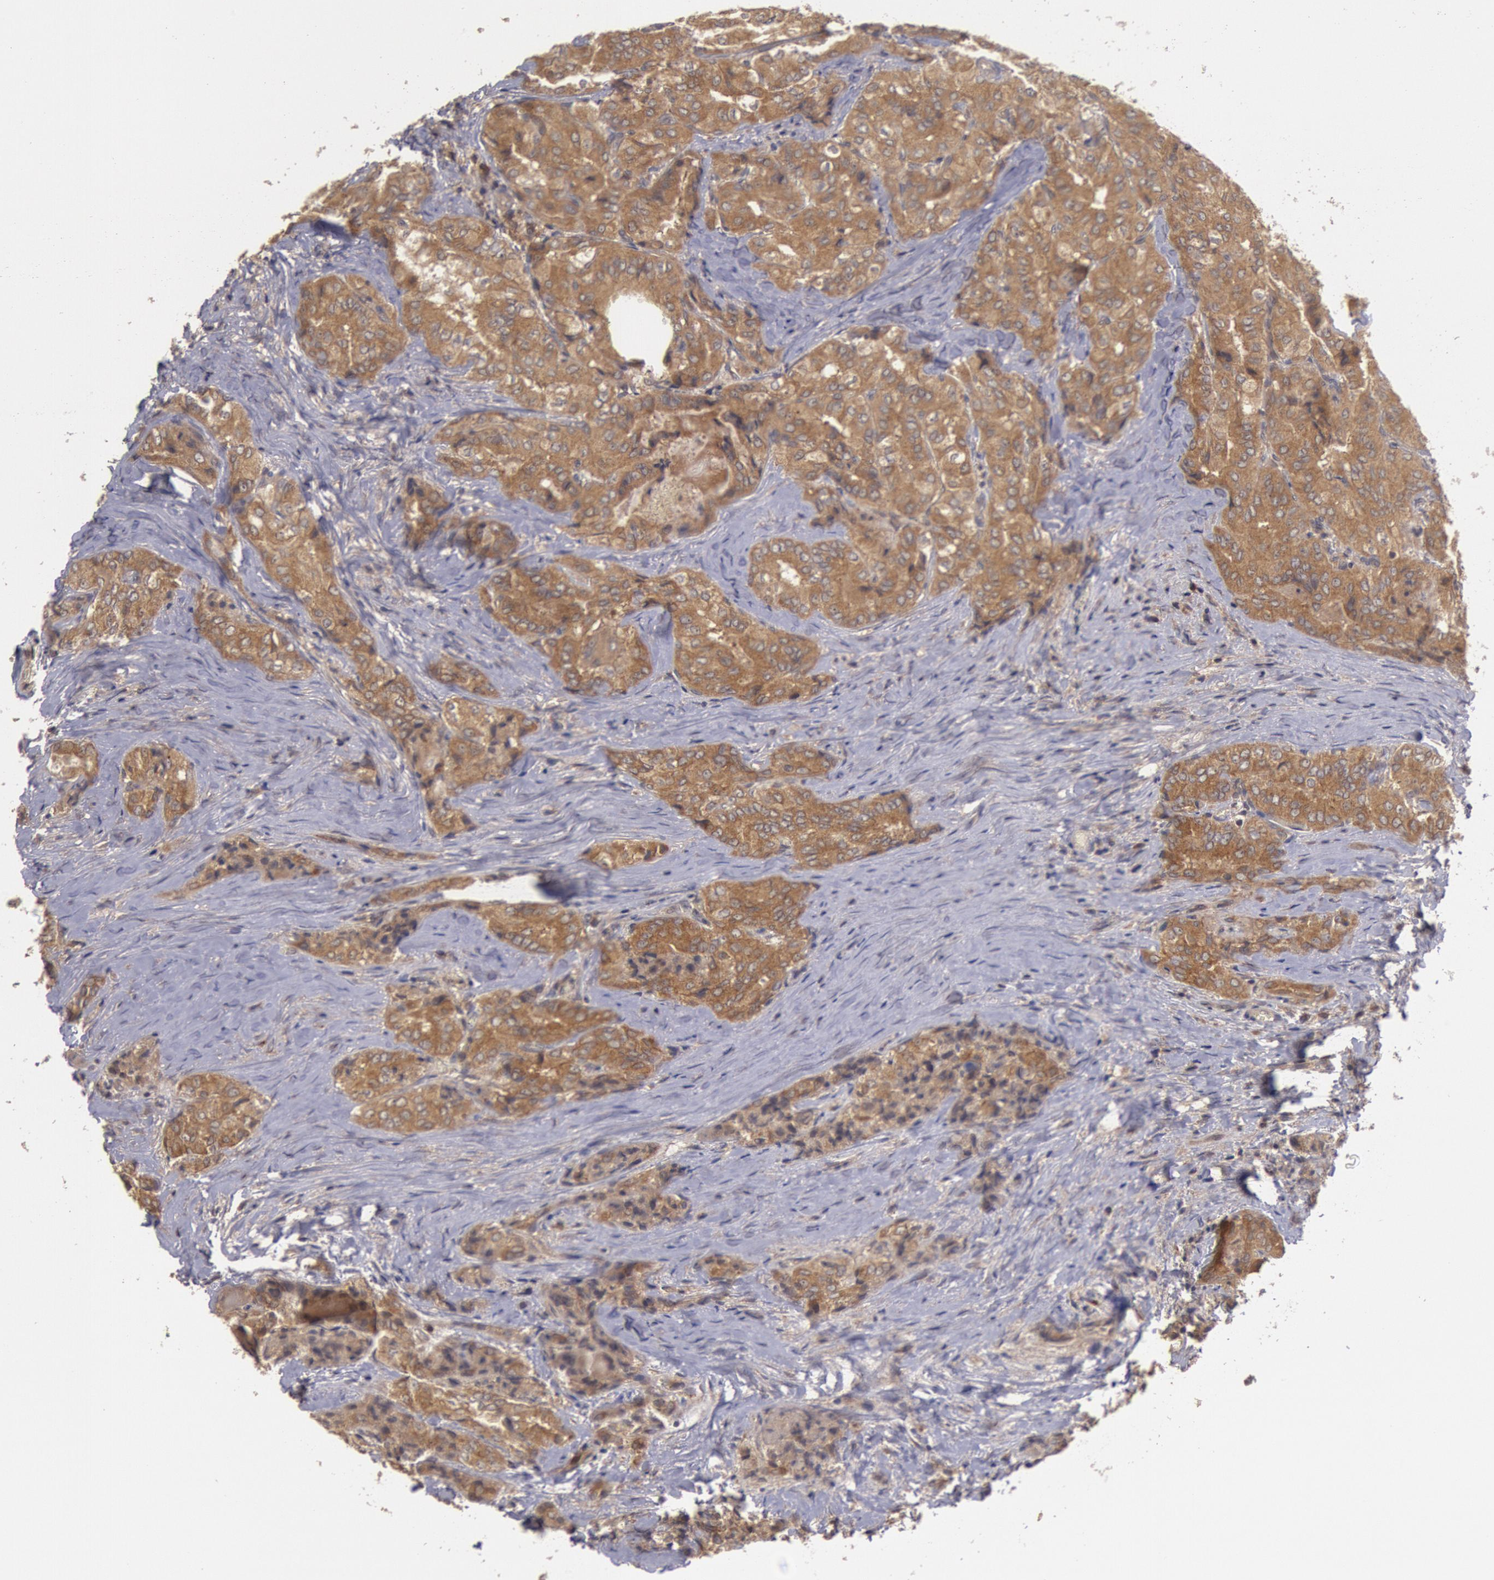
{"staining": {"intensity": "strong", "quantity": ">75%", "location": "cytoplasmic/membranous"}, "tissue": "thyroid cancer", "cell_type": "Tumor cells", "image_type": "cancer", "snomed": [{"axis": "morphology", "description": "Papillary adenocarcinoma, NOS"}, {"axis": "topography", "description": "Thyroid gland"}], "caption": "DAB immunohistochemical staining of thyroid cancer (papillary adenocarcinoma) demonstrates strong cytoplasmic/membranous protein expression in approximately >75% of tumor cells.", "gene": "BRAF", "patient": {"sex": "female", "age": 71}}